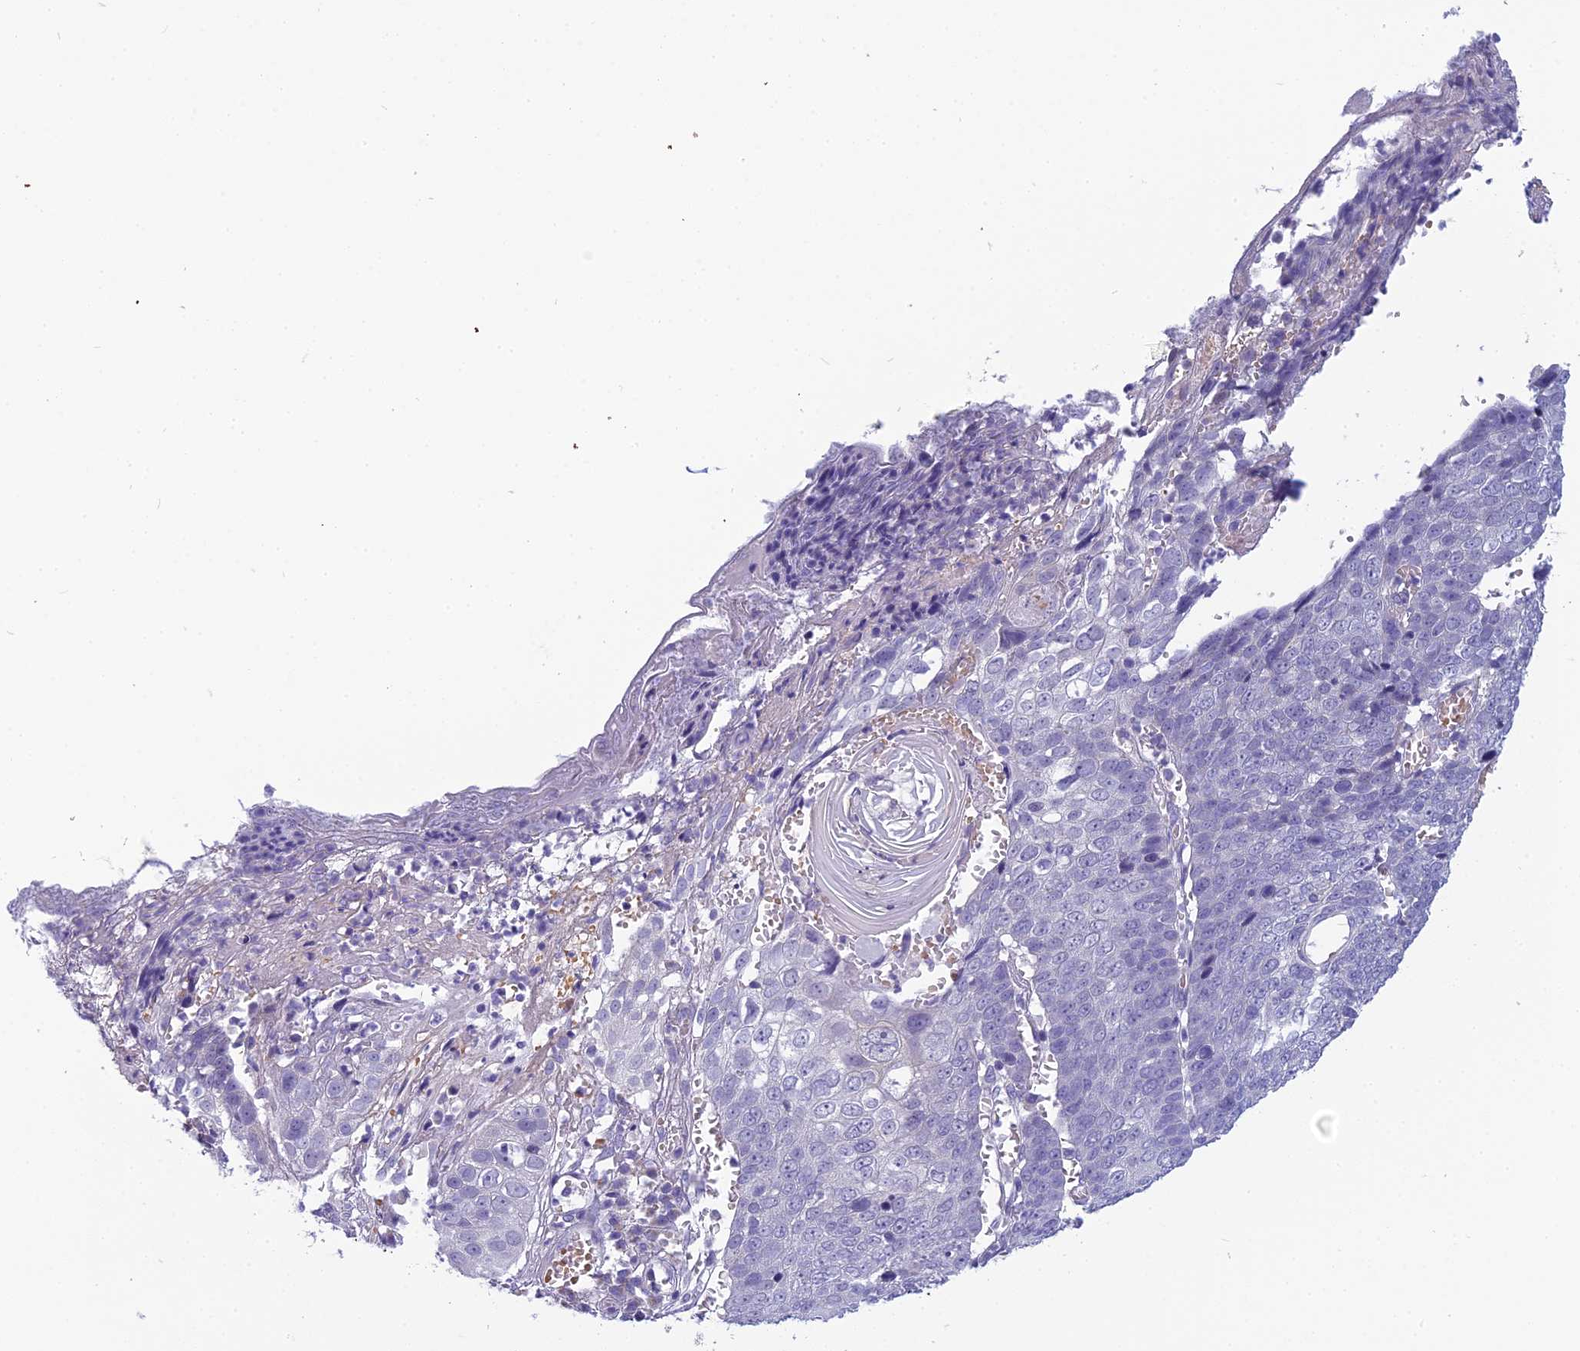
{"staining": {"intensity": "negative", "quantity": "none", "location": "none"}, "tissue": "skin cancer", "cell_type": "Tumor cells", "image_type": "cancer", "snomed": [{"axis": "morphology", "description": "Squamous cell carcinoma, NOS"}, {"axis": "topography", "description": "Skin"}], "caption": "High power microscopy micrograph of an immunohistochemistry micrograph of skin cancer (squamous cell carcinoma), revealing no significant positivity in tumor cells.", "gene": "RBM41", "patient": {"sex": "male", "age": 71}}